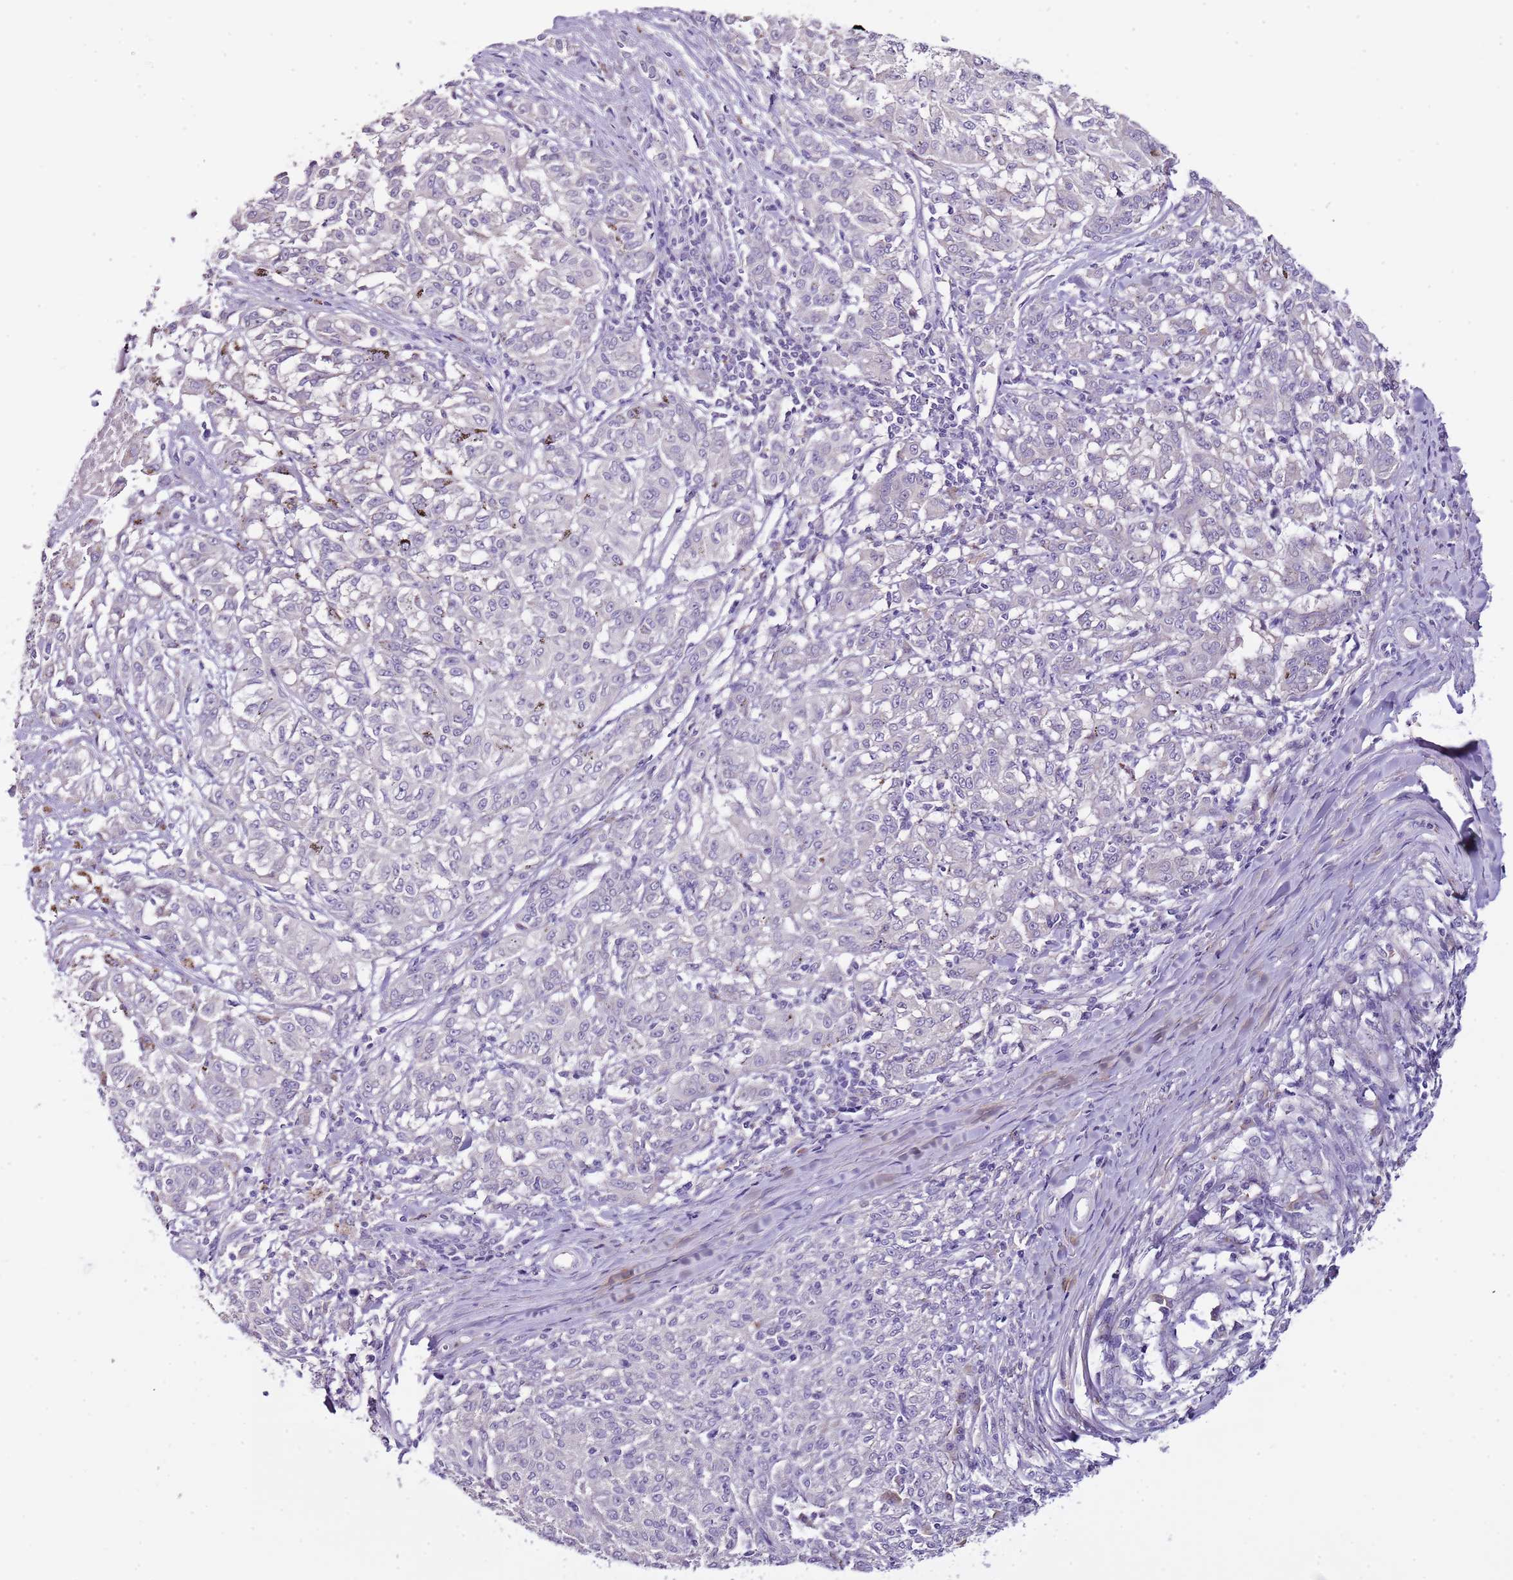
{"staining": {"intensity": "negative", "quantity": "none", "location": "none"}, "tissue": "melanoma", "cell_type": "Tumor cells", "image_type": "cancer", "snomed": [{"axis": "morphology", "description": "Malignant melanoma, NOS"}, {"axis": "topography", "description": "Skin"}], "caption": "DAB (3,3'-diaminobenzidine) immunohistochemical staining of human malignant melanoma reveals no significant expression in tumor cells.", "gene": "NKX2-3", "patient": {"sex": "female", "age": 72}}